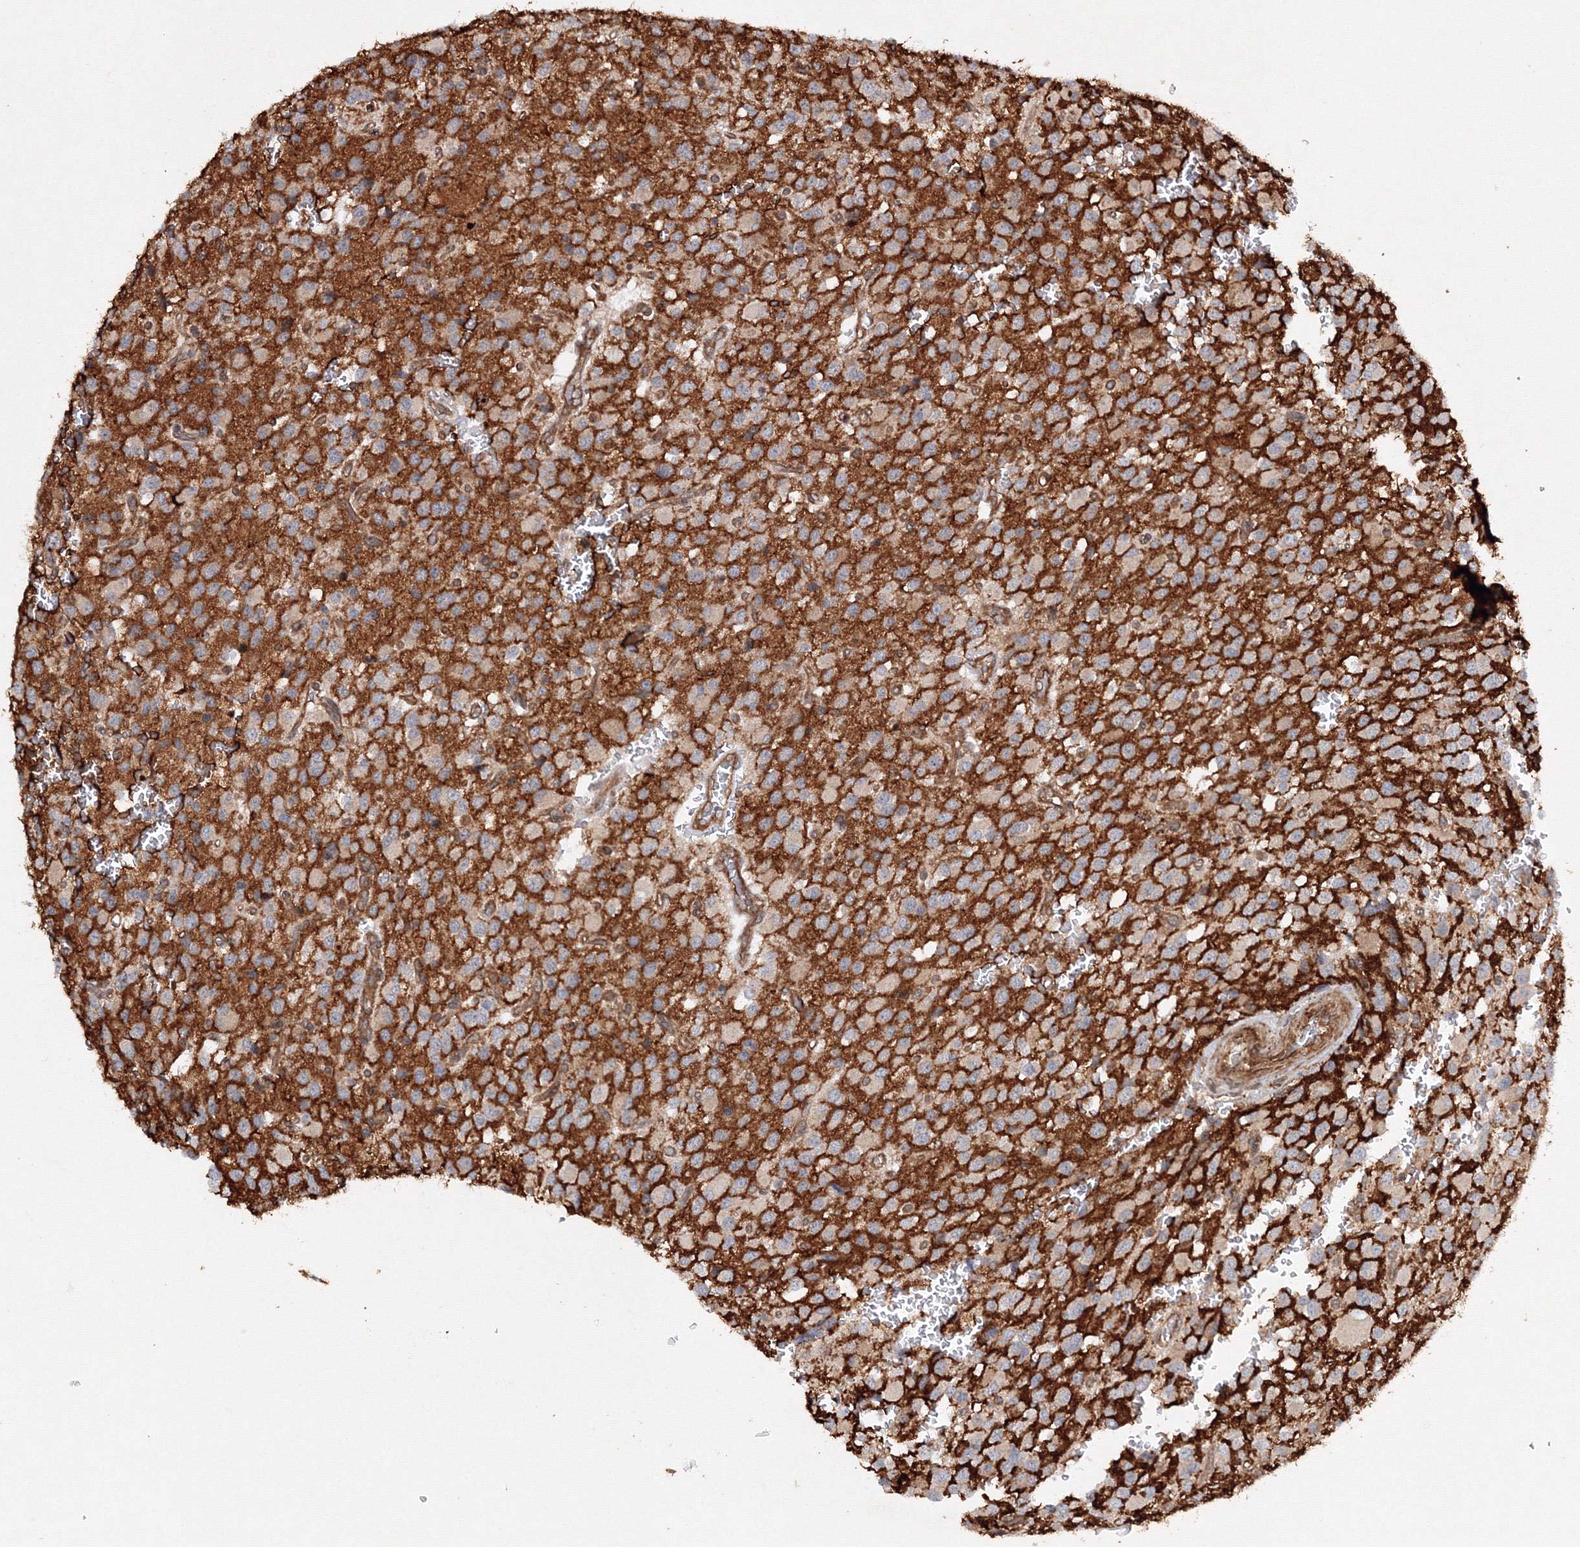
{"staining": {"intensity": "negative", "quantity": "none", "location": "none"}, "tissue": "glioma", "cell_type": "Tumor cells", "image_type": "cancer", "snomed": [{"axis": "morphology", "description": "Glioma, malignant, High grade"}, {"axis": "topography", "description": "Brain"}], "caption": "This is an IHC image of malignant glioma (high-grade). There is no positivity in tumor cells.", "gene": "DCTD", "patient": {"sex": "male", "age": 34}}